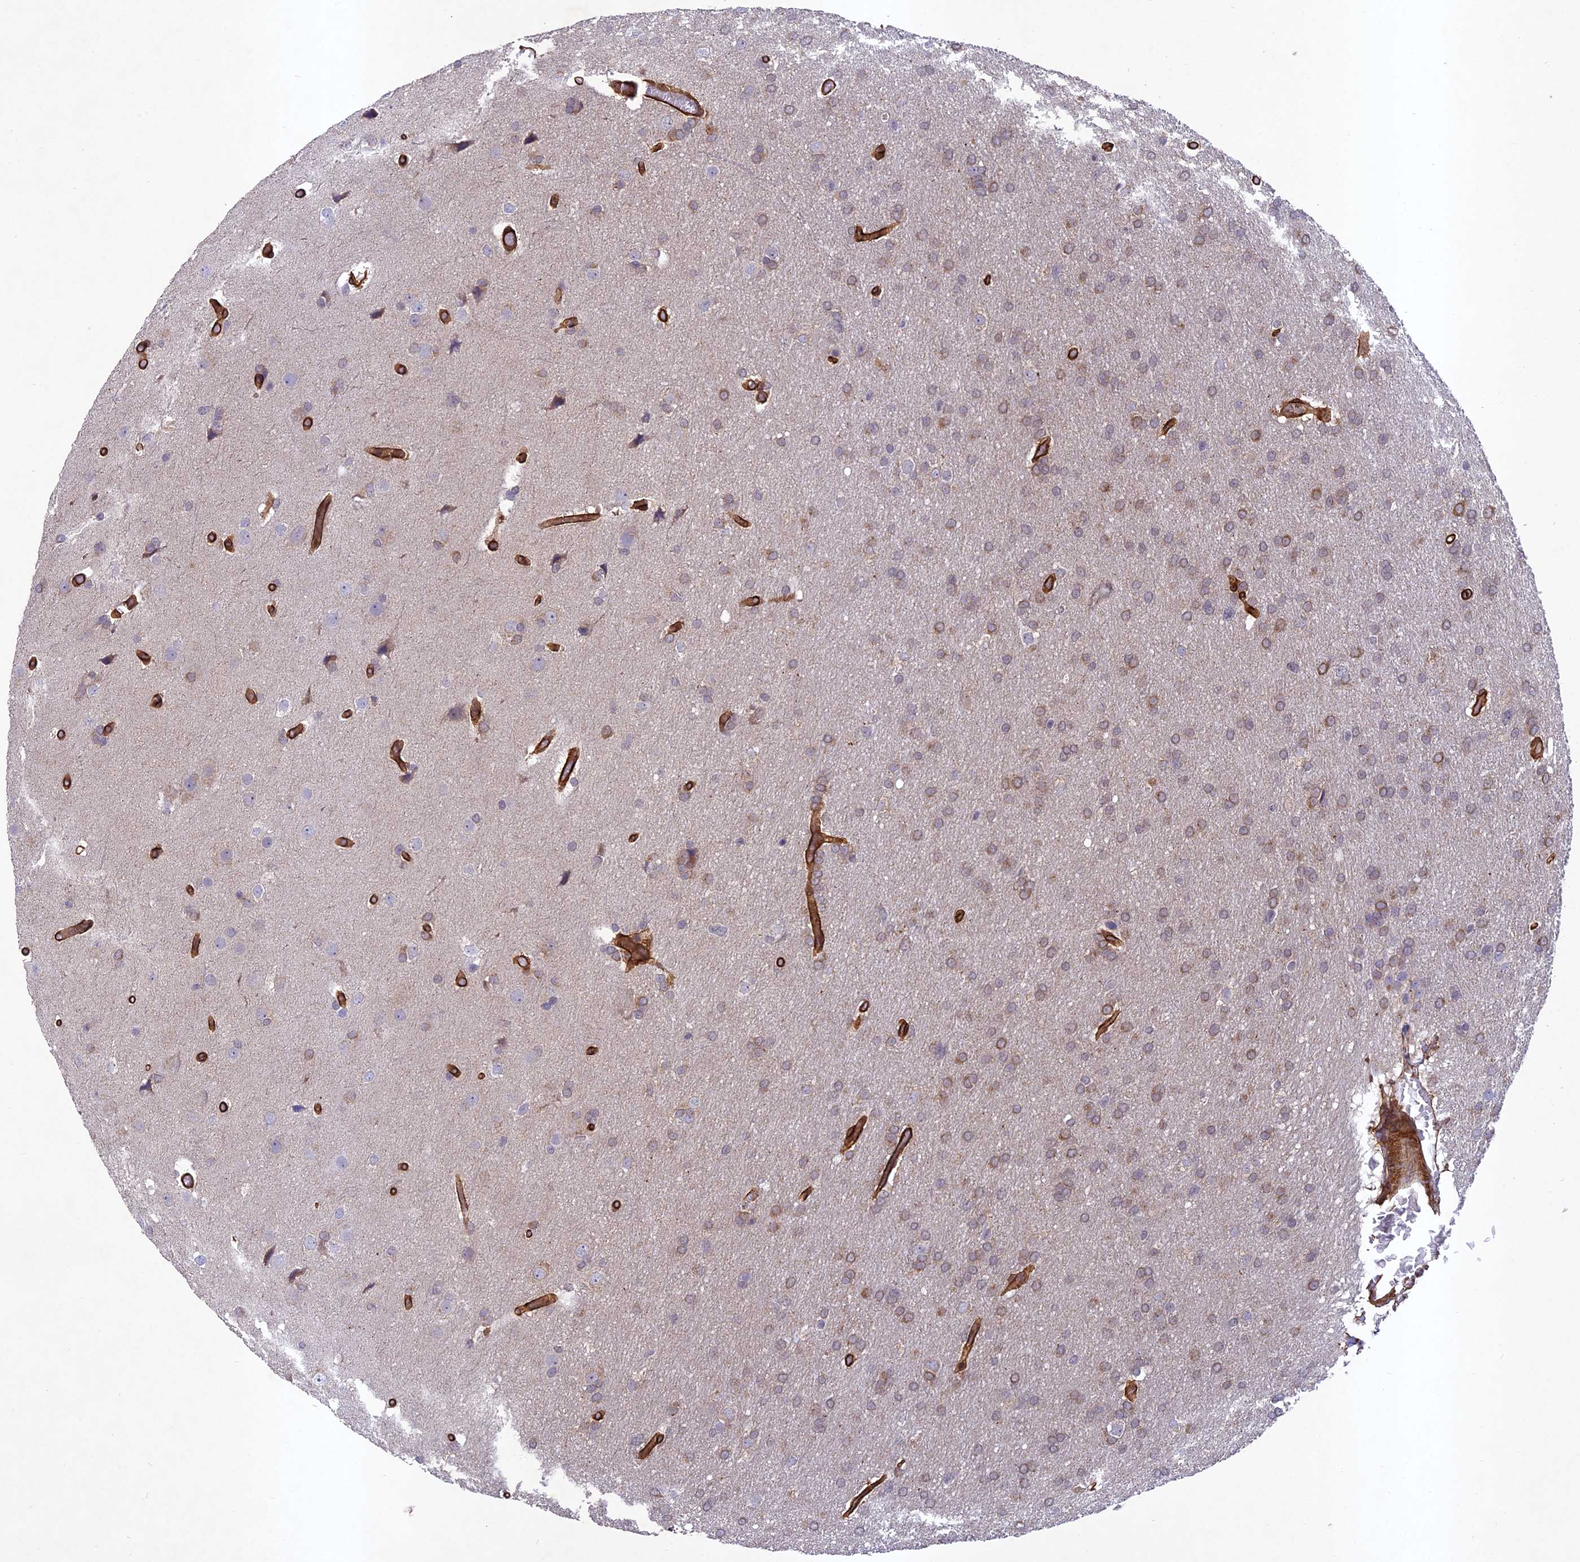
{"staining": {"intensity": "weak", "quantity": ">75%", "location": "cytoplasmic/membranous"}, "tissue": "glioma", "cell_type": "Tumor cells", "image_type": "cancer", "snomed": [{"axis": "morphology", "description": "Glioma, malignant, High grade"}, {"axis": "topography", "description": "Cerebral cortex"}], "caption": "Brown immunohistochemical staining in human malignant glioma (high-grade) demonstrates weak cytoplasmic/membranous expression in approximately >75% of tumor cells.", "gene": "TNS1", "patient": {"sex": "female", "age": 36}}